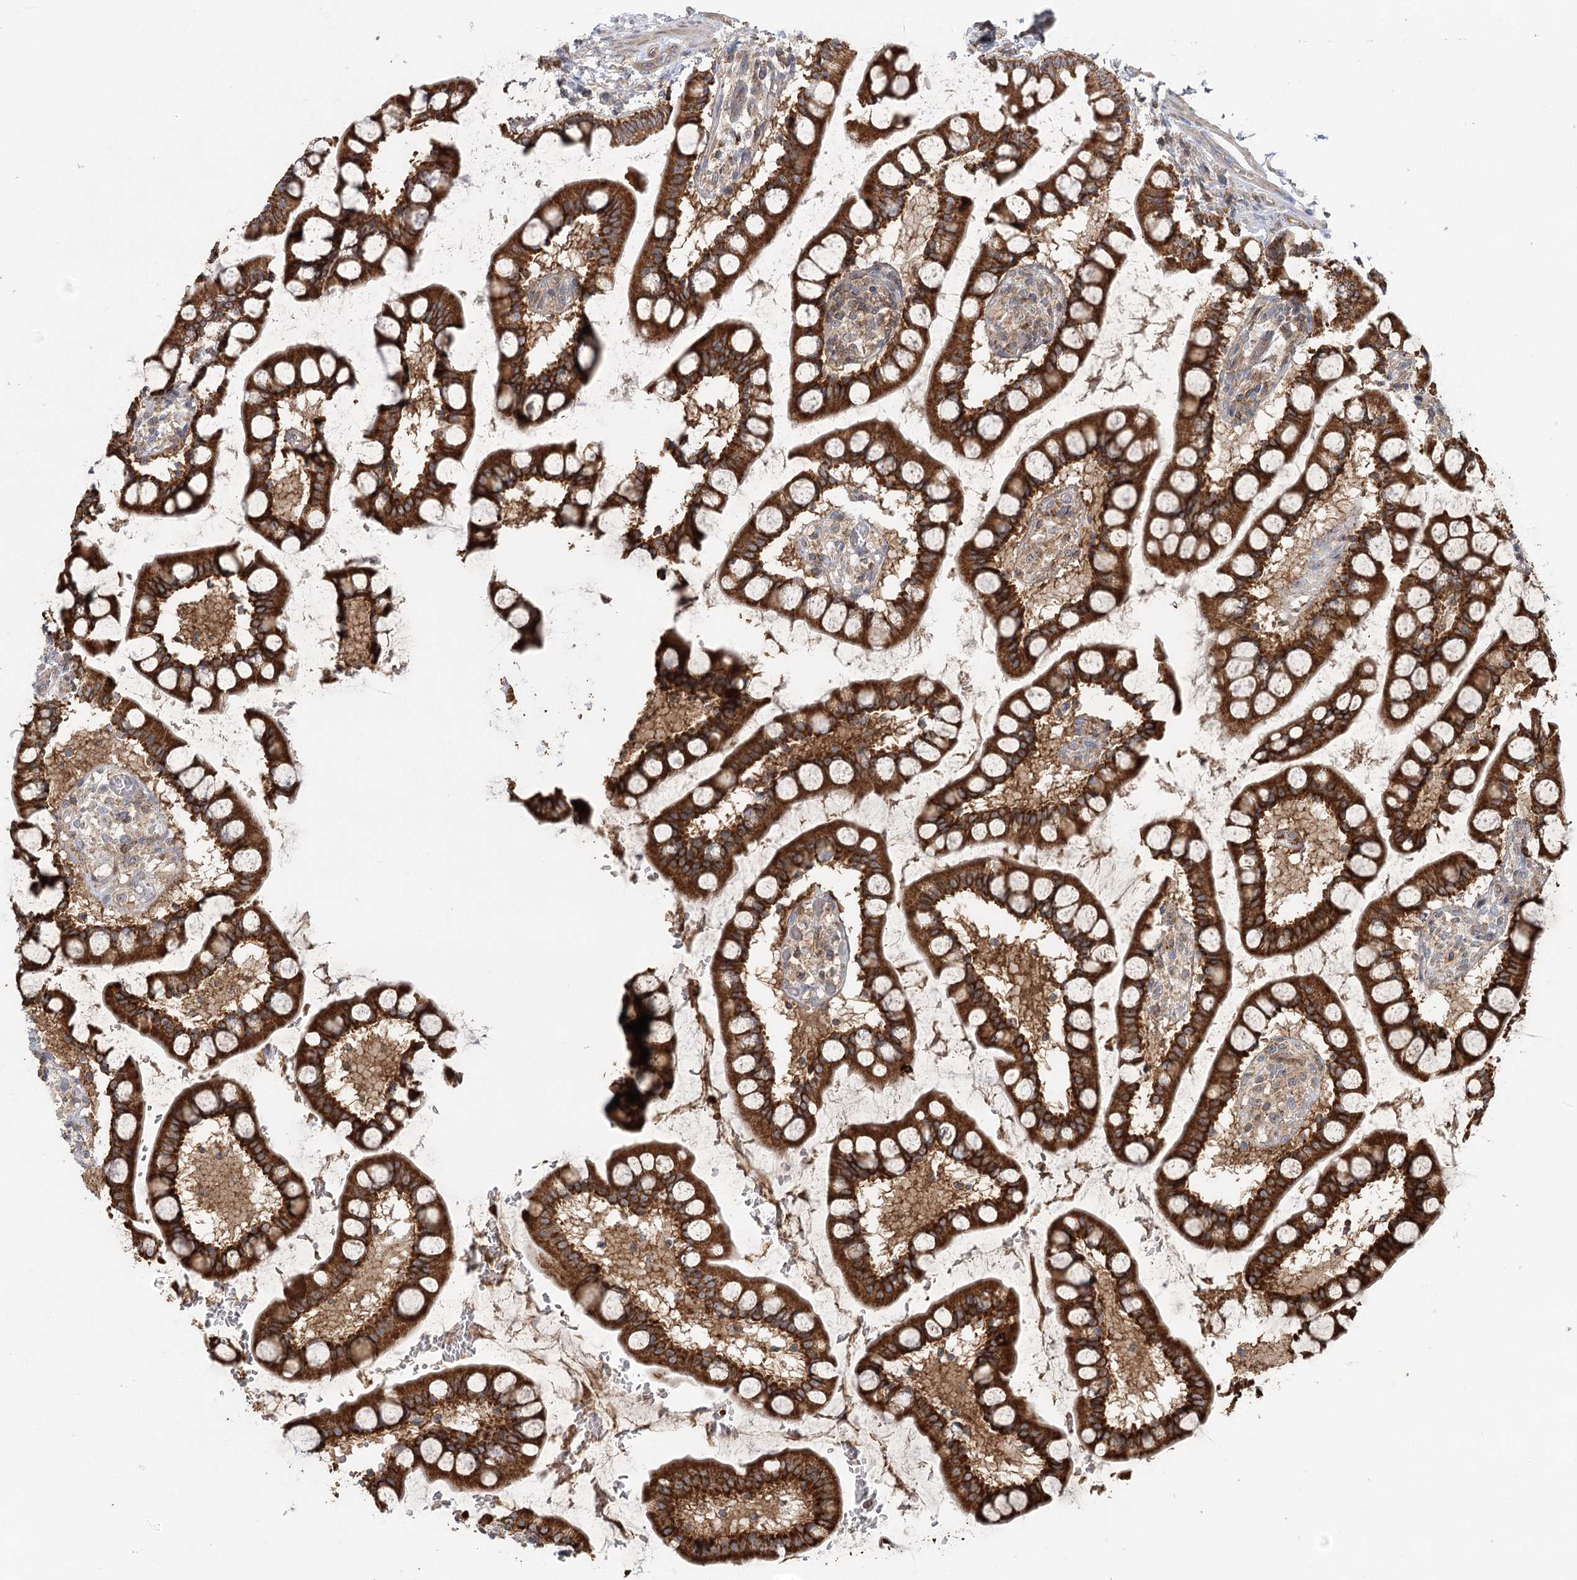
{"staining": {"intensity": "strong", "quantity": ">75%", "location": "cytoplasmic/membranous"}, "tissue": "small intestine", "cell_type": "Glandular cells", "image_type": "normal", "snomed": [{"axis": "morphology", "description": "Normal tissue, NOS"}, {"axis": "topography", "description": "Small intestine"}], "caption": "Protein staining displays strong cytoplasmic/membranous staining in approximately >75% of glandular cells in unremarkable small intestine.", "gene": "ENSG00000273217", "patient": {"sex": "male", "age": 52}}